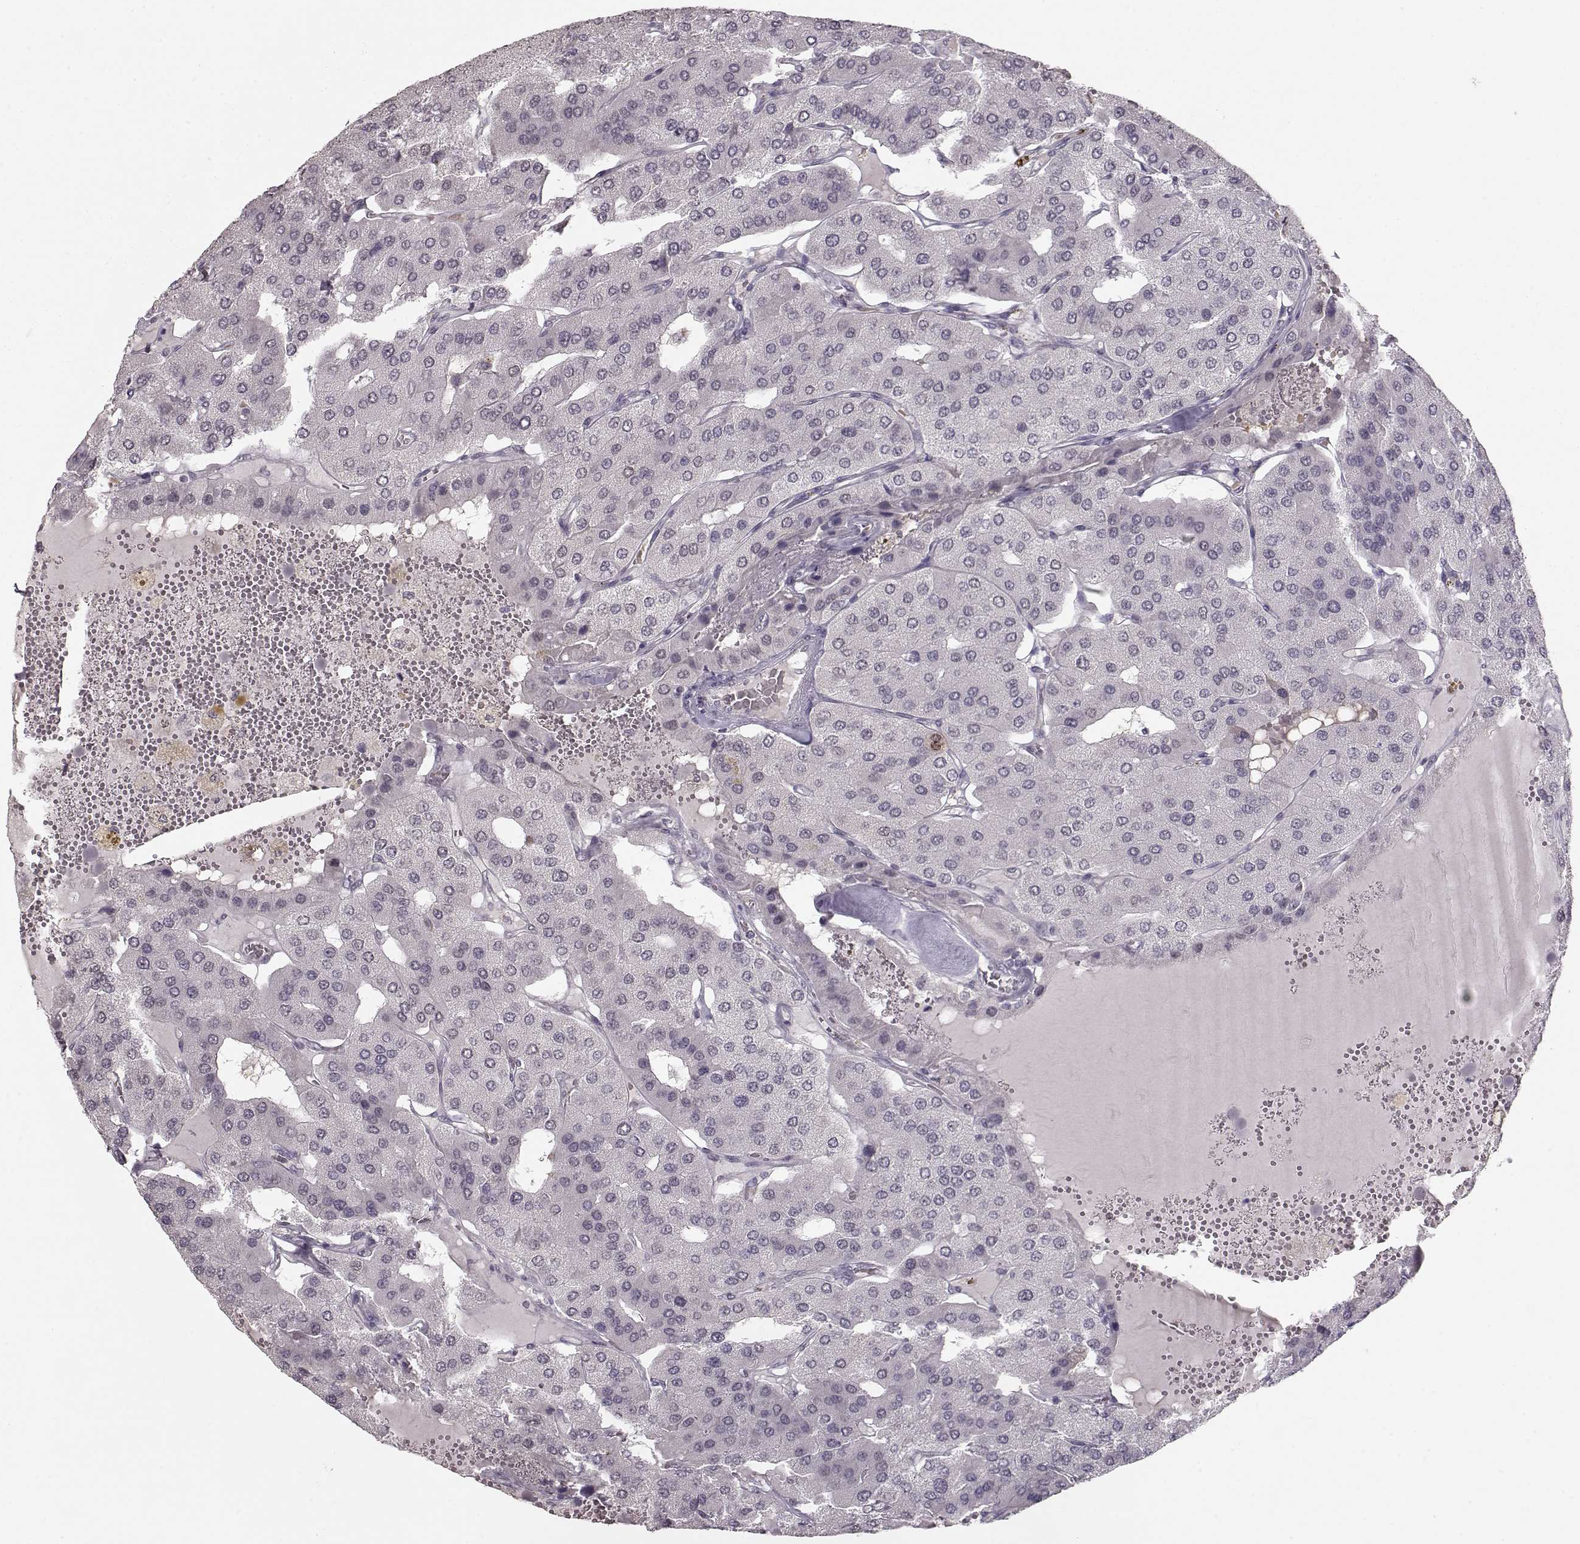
{"staining": {"intensity": "negative", "quantity": "none", "location": "none"}, "tissue": "parathyroid gland", "cell_type": "Glandular cells", "image_type": "normal", "snomed": [{"axis": "morphology", "description": "Normal tissue, NOS"}, {"axis": "morphology", "description": "Adenoma, NOS"}, {"axis": "topography", "description": "Parathyroid gland"}], "caption": "This is an IHC photomicrograph of benign parathyroid gland. There is no expression in glandular cells.", "gene": "PCP4", "patient": {"sex": "female", "age": 86}}